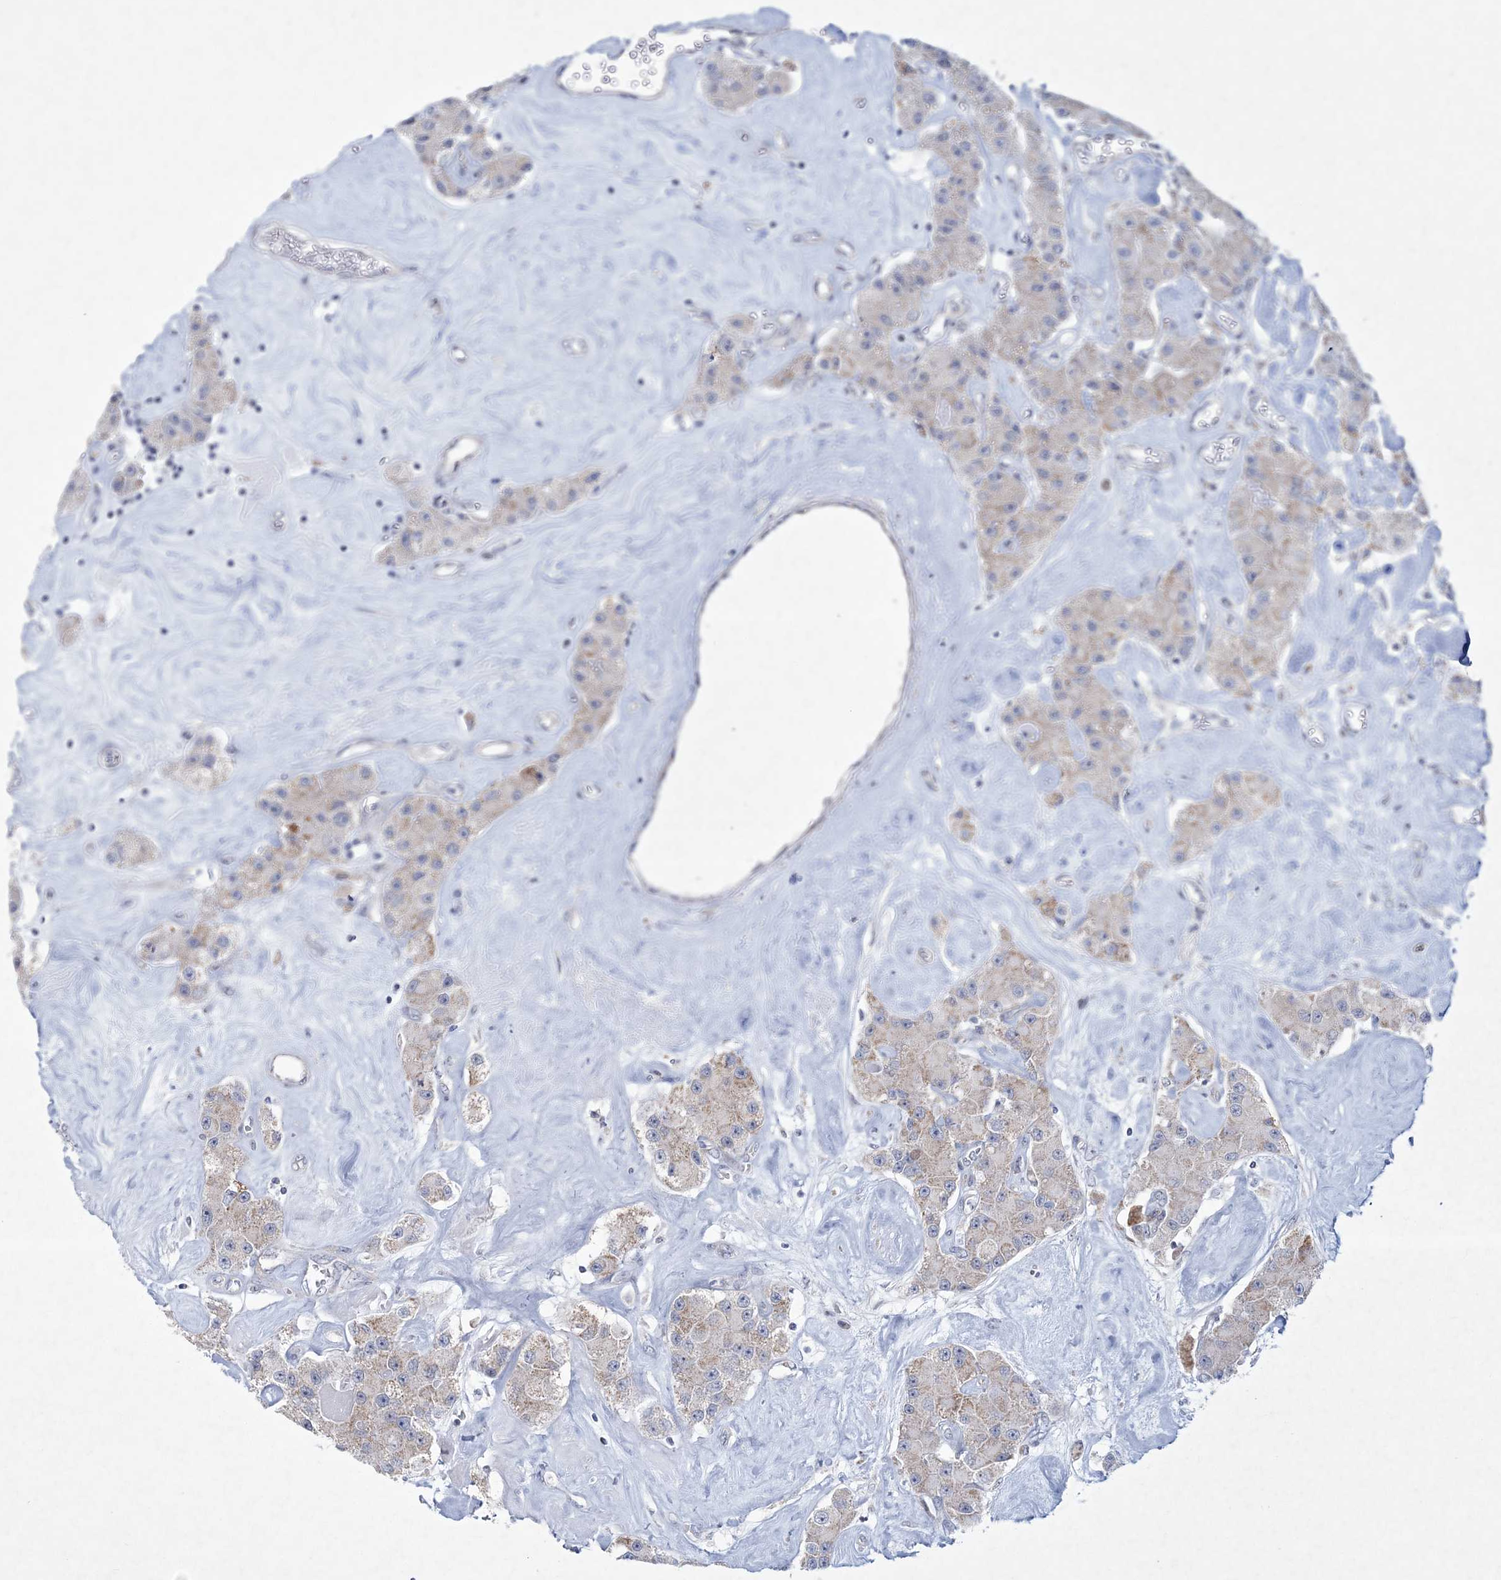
{"staining": {"intensity": "moderate", "quantity": ">75%", "location": "nuclear"}, "tissue": "carcinoid", "cell_type": "Tumor cells", "image_type": "cancer", "snomed": [{"axis": "morphology", "description": "Carcinoid, malignant, NOS"}, {"axis": "topography", "description": "Pancreas"}], "caption": "This micrograph exhibits IHC staining of human carcinoid, with medium moderate nuclear positivity in about >75% of tumor cells.", "gene": "CES4A", "patient": {"sex": "male", "age": 41}}